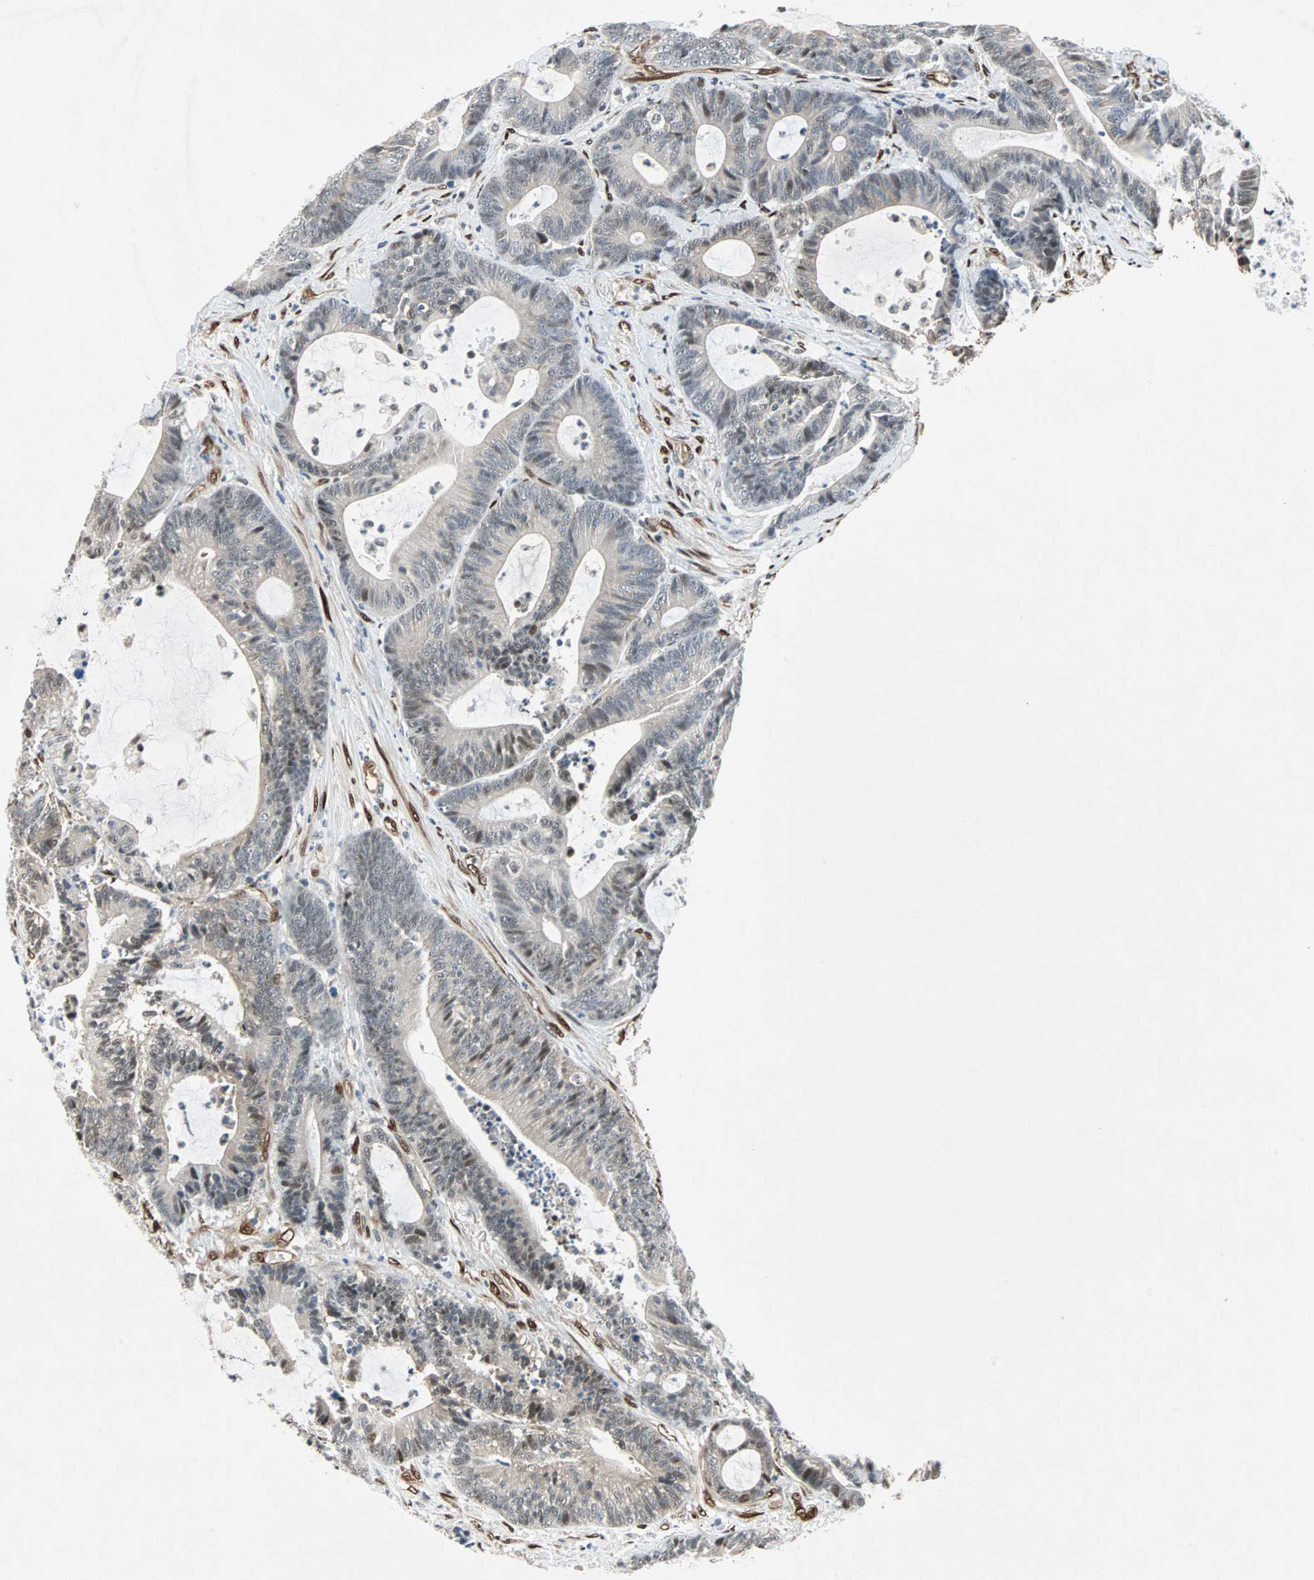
{"staining": {"intensity": "weak", "quantity": "25%-75%", "location": "cytoplasmic/membranous"}, "tissue": "colorectal cancer", "cell_type": "Tumor cells", "image_type": "cancer", "snomed": [{"axis": "morphology", "description": "Adenocarcinoma, NOS"}, {"axis": "topography", "description": "Colon"}], "caption": "Tumor cells exhibit low levels of weak cytoplasmic/membranous positivity in about 25%-75% of cells in human colorectal adenocarcinoma.", "gene": "WWTR1", "patient": {"sex": "female", "age": 84}}